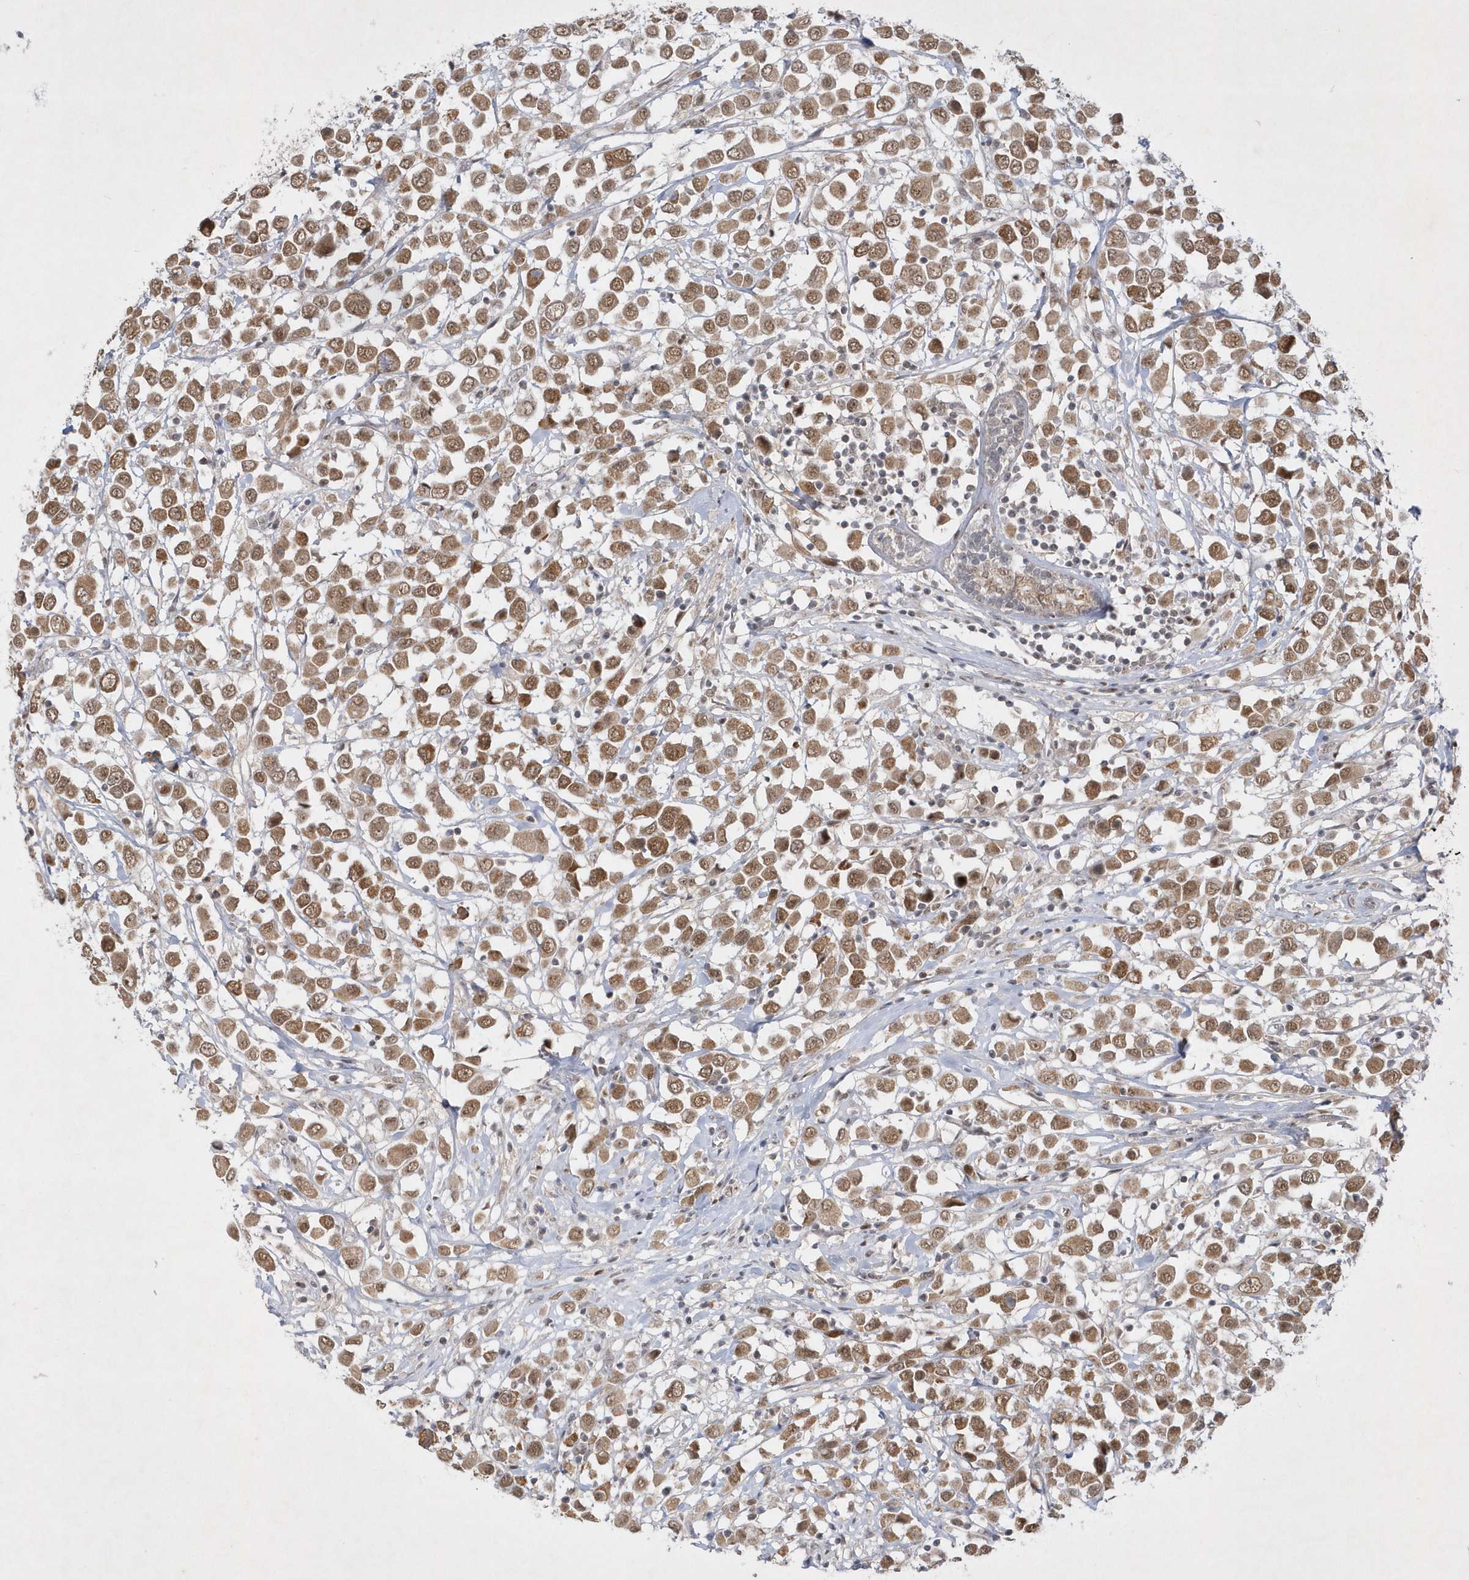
{"staining": {"intensity": "moderate", "quantity": ">75%", "location": "cytoplasmic/membranous,nuclear"}, "tissue": "breast cancer", "cell_type": "Tumor cells", "image_type": "cancer", "snomed": [{"axis": "morphology", "description": "Duct carcinoma"}, {"axis": "topography", "description": "Breast"}], "caption": "Breast intraductal carcinoma tissue displays moderate cytoplasmic/membranous and nuclear positivity in about >75% of tumor cells, visualized by immunohistochemistry.", "gene": "CPSF3", "patient": {"sex": "female", "age": 61}}